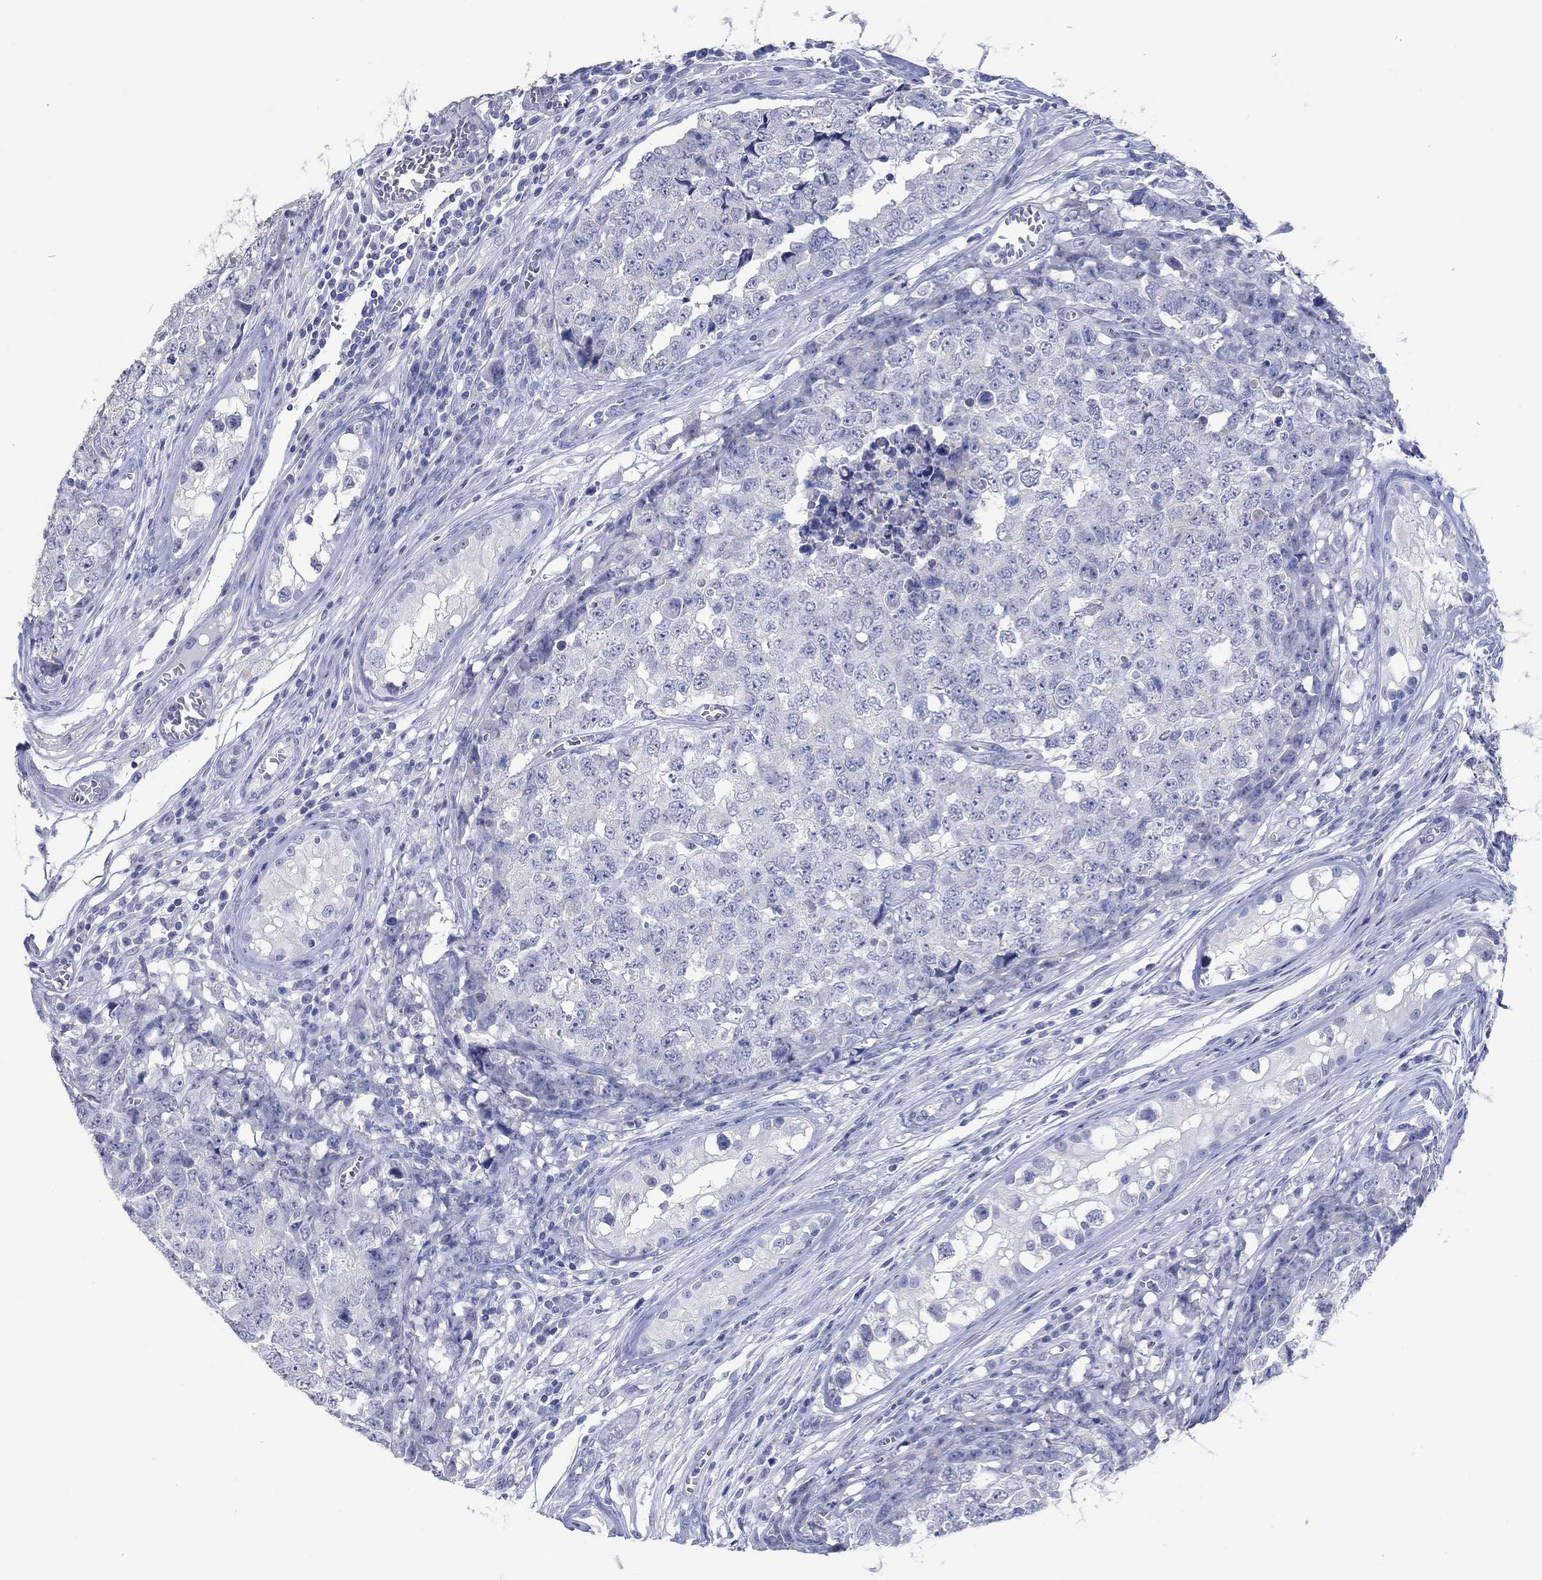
{"staining": {"intensity": "negative", "quantity": "none", "location": "none"}, "tissue": "testis cancer", "cell_type": "Tumor cells", "image_type": "cancer", "snomed": [{"axis": "morphology", "description": "Carcinoma, Embryonal, NOS"}, {"axis": "topography", "description": "Testis"}], "caption": "This is an immunohistochemistry micrograph of human testis cancer (embryonal carcinoma). There is no positivity in tumor cells.", "gene": "C4orf47", "patient": {"sex": "male", "age": 23}}